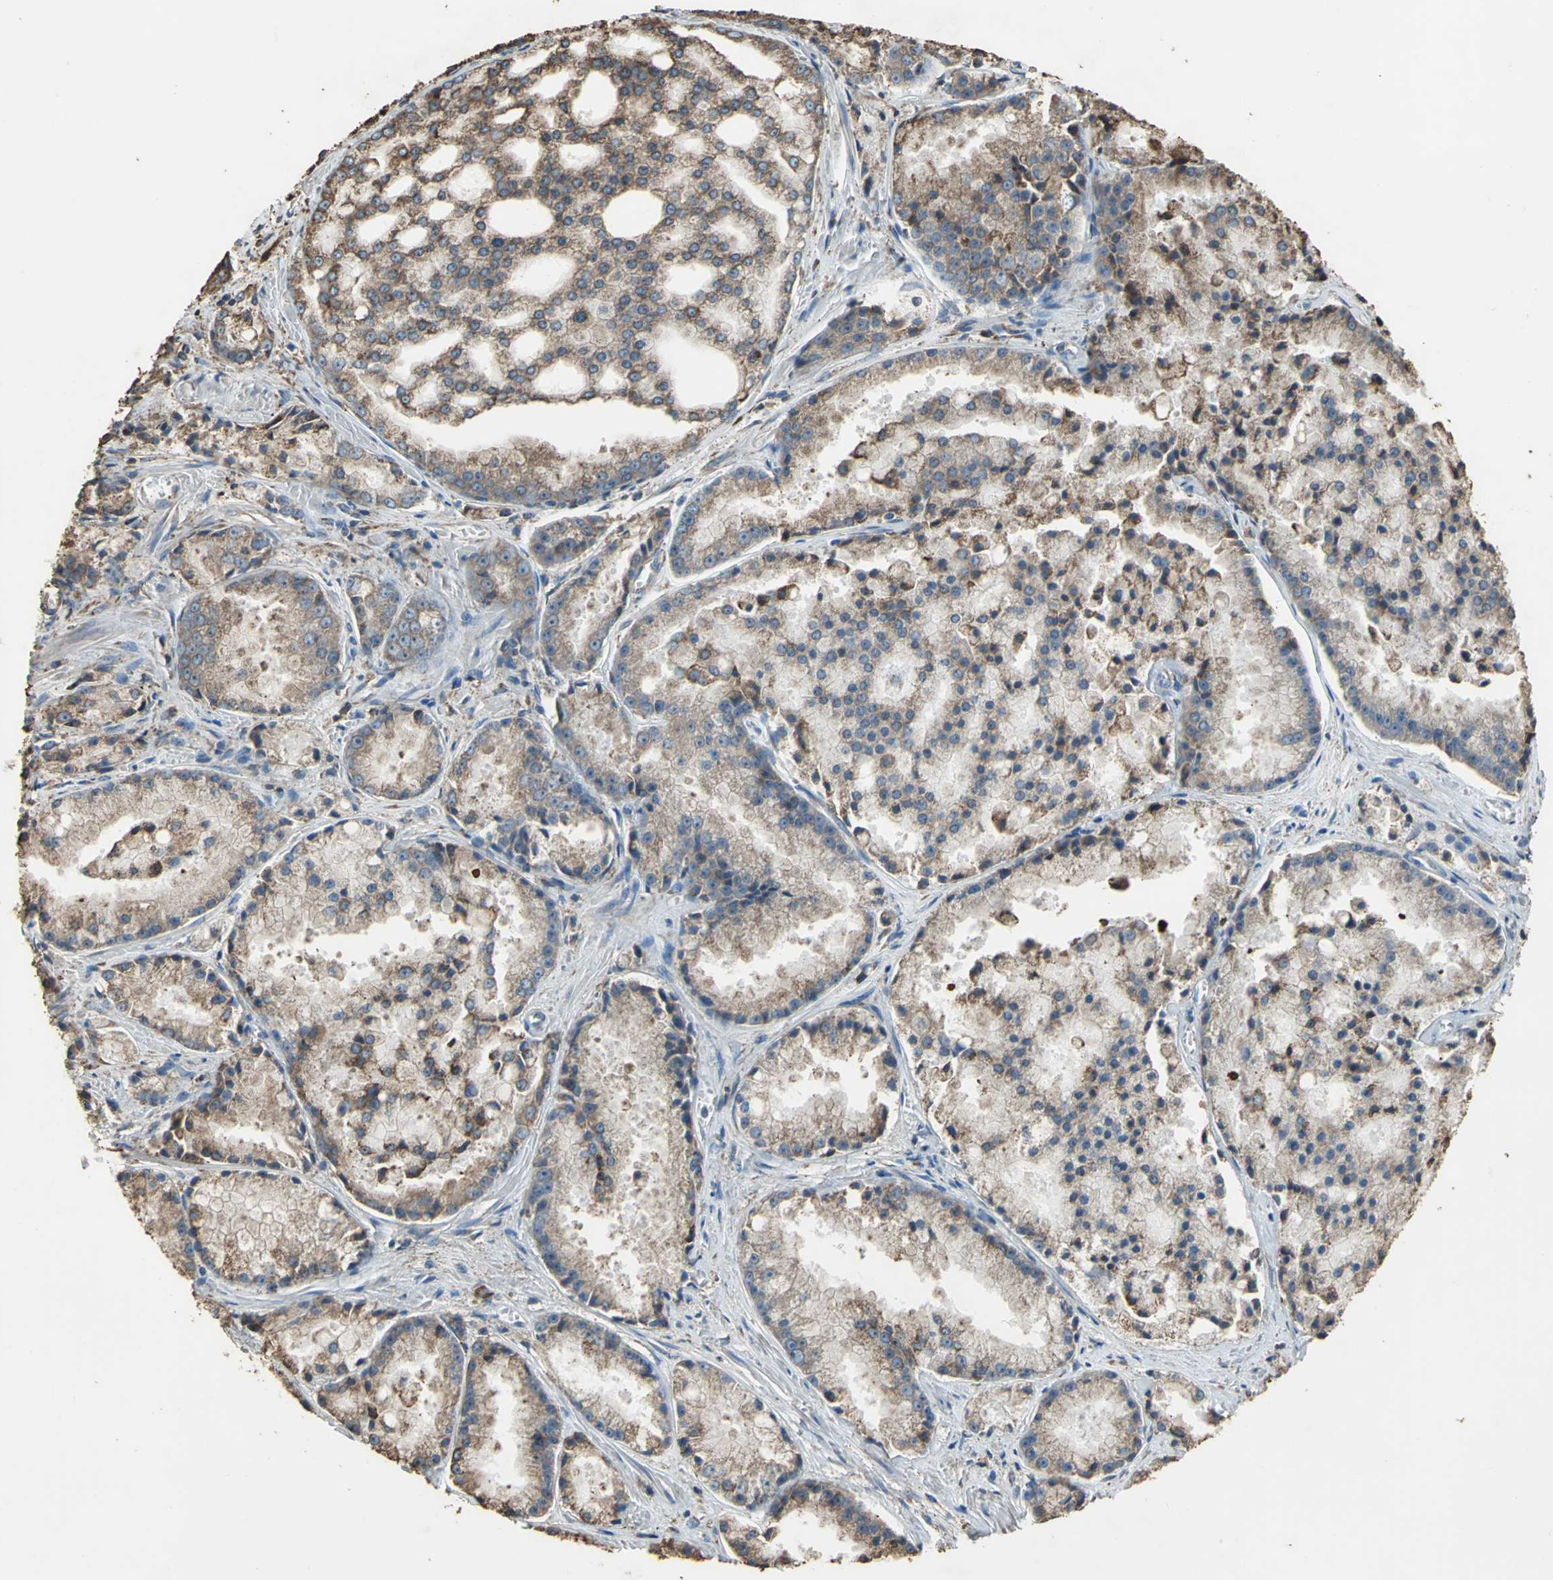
{"staining": {"intensity": "moderate", "quantity": ">75%", "location": "cytoplasmic/membranous"}, "tissue": "prostate cancer", "cell_type": "Tumor cells", "image_type": "cancer", "snomed": [{"axis": "morphology", "description": "Adenocarcinoma, Low grade"}, {"axis": "topography", "description": "Prostate"}], "caption": "A histopathology image showing moderate cytoplasmic/membranous expression in approximately >75% of tumor cells in prostate cancer (low-grade adenocarcinoma), as visualized by brown immunohistochemical staining.", "gene": "GPANK1", "patient": {"sex": "male", "age": 64}}